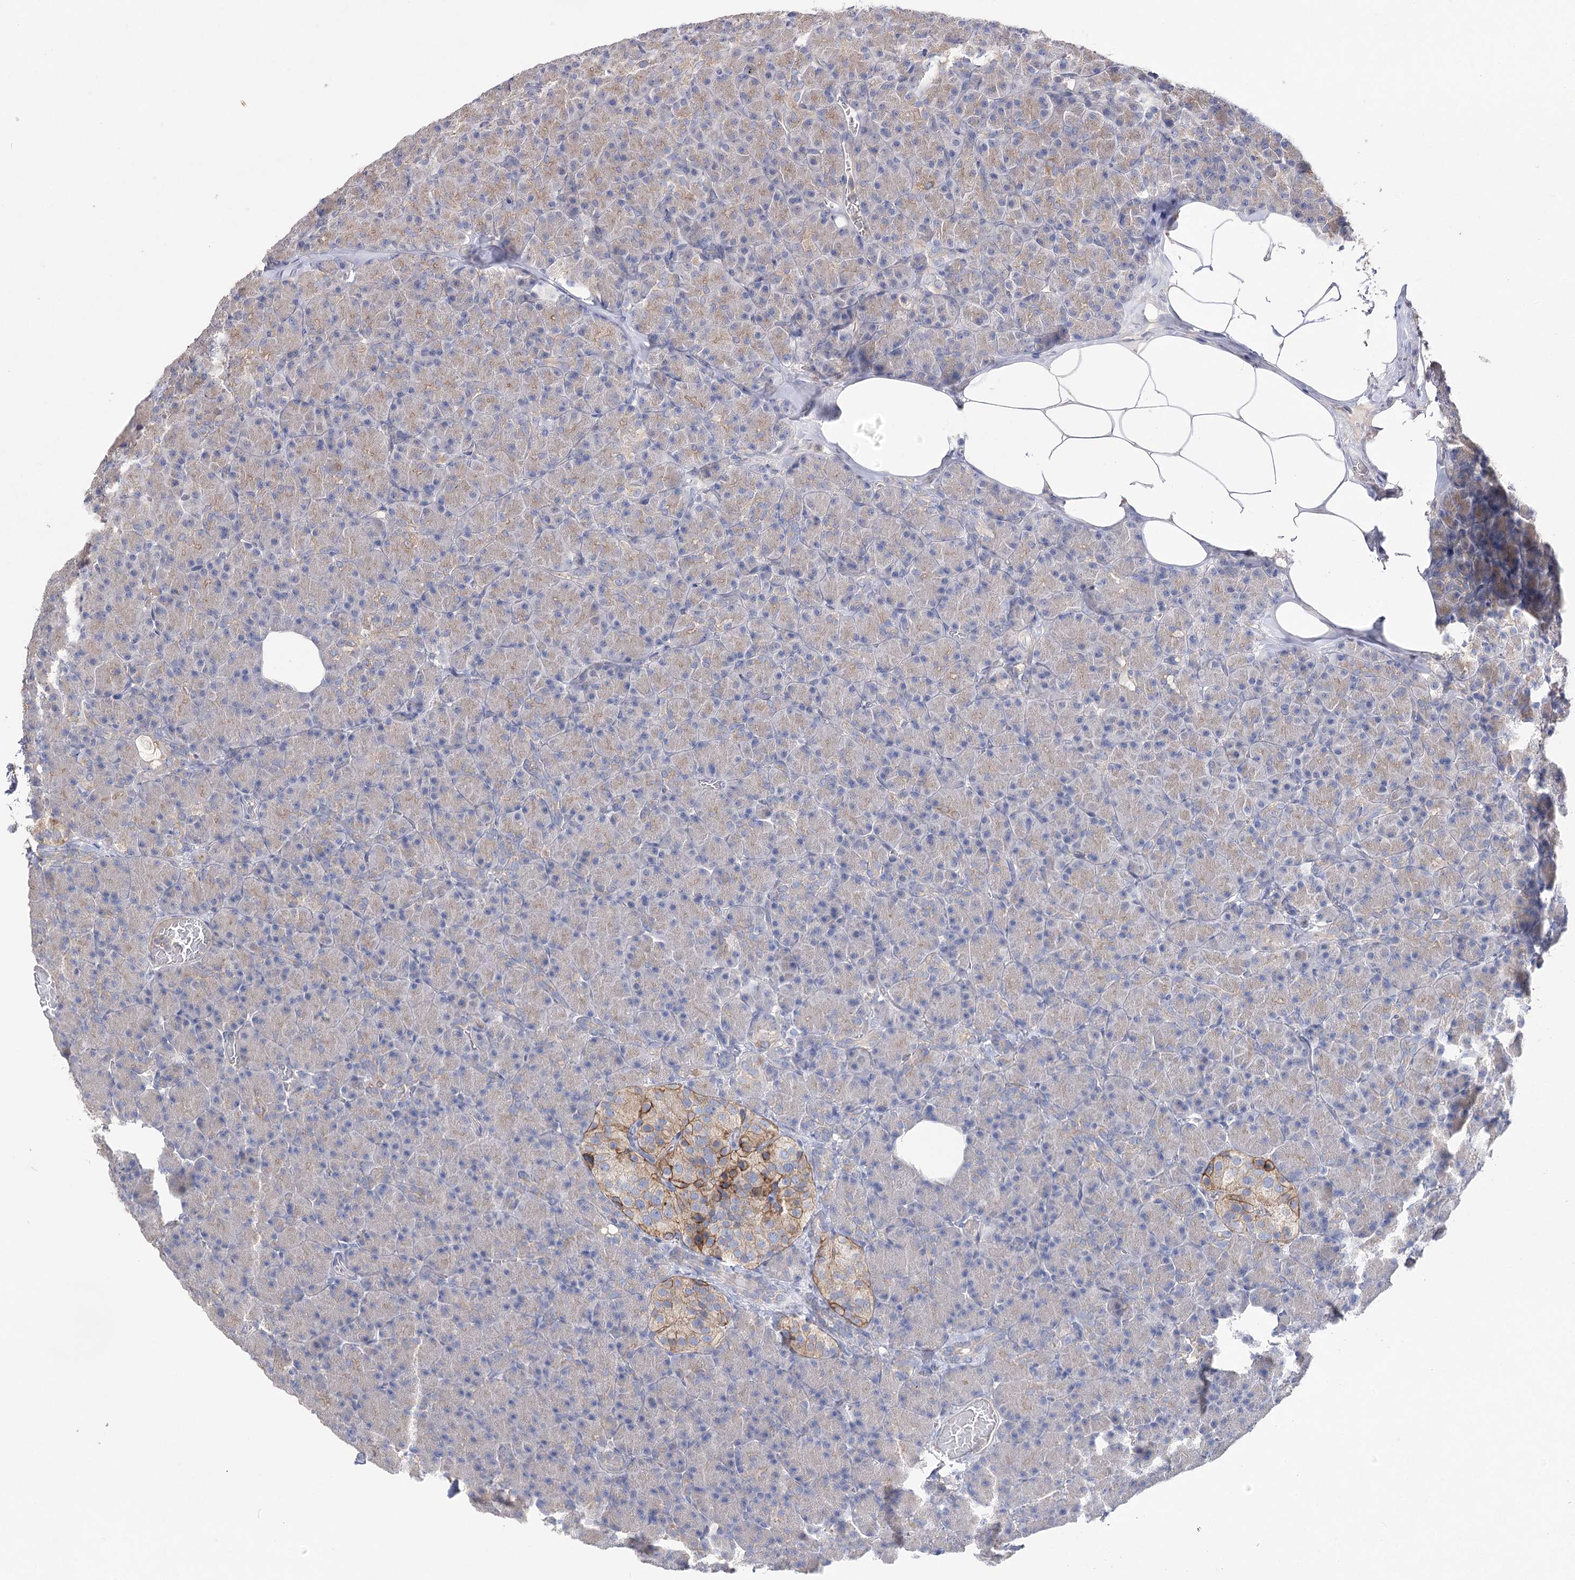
{"staining": {"intensity": "weak", "quantity": "<25%", "location": "cytoplasmic/membranous"}, "tissue": "pancreas", "cell_type": "Exocrine glandular cells", "image_type": "normal", "snomed": [{"axis": "morphology", "description": "Normal tissue, NOS"}, {"axis": "topography", "description": "Pancreas"}], "caption": "Photomicrograph shows no significant protein positivity in exocrine glandular cells of benign pancreas.", "gene": "AURKC", "patient": {"sex": "female", "age": 43}}